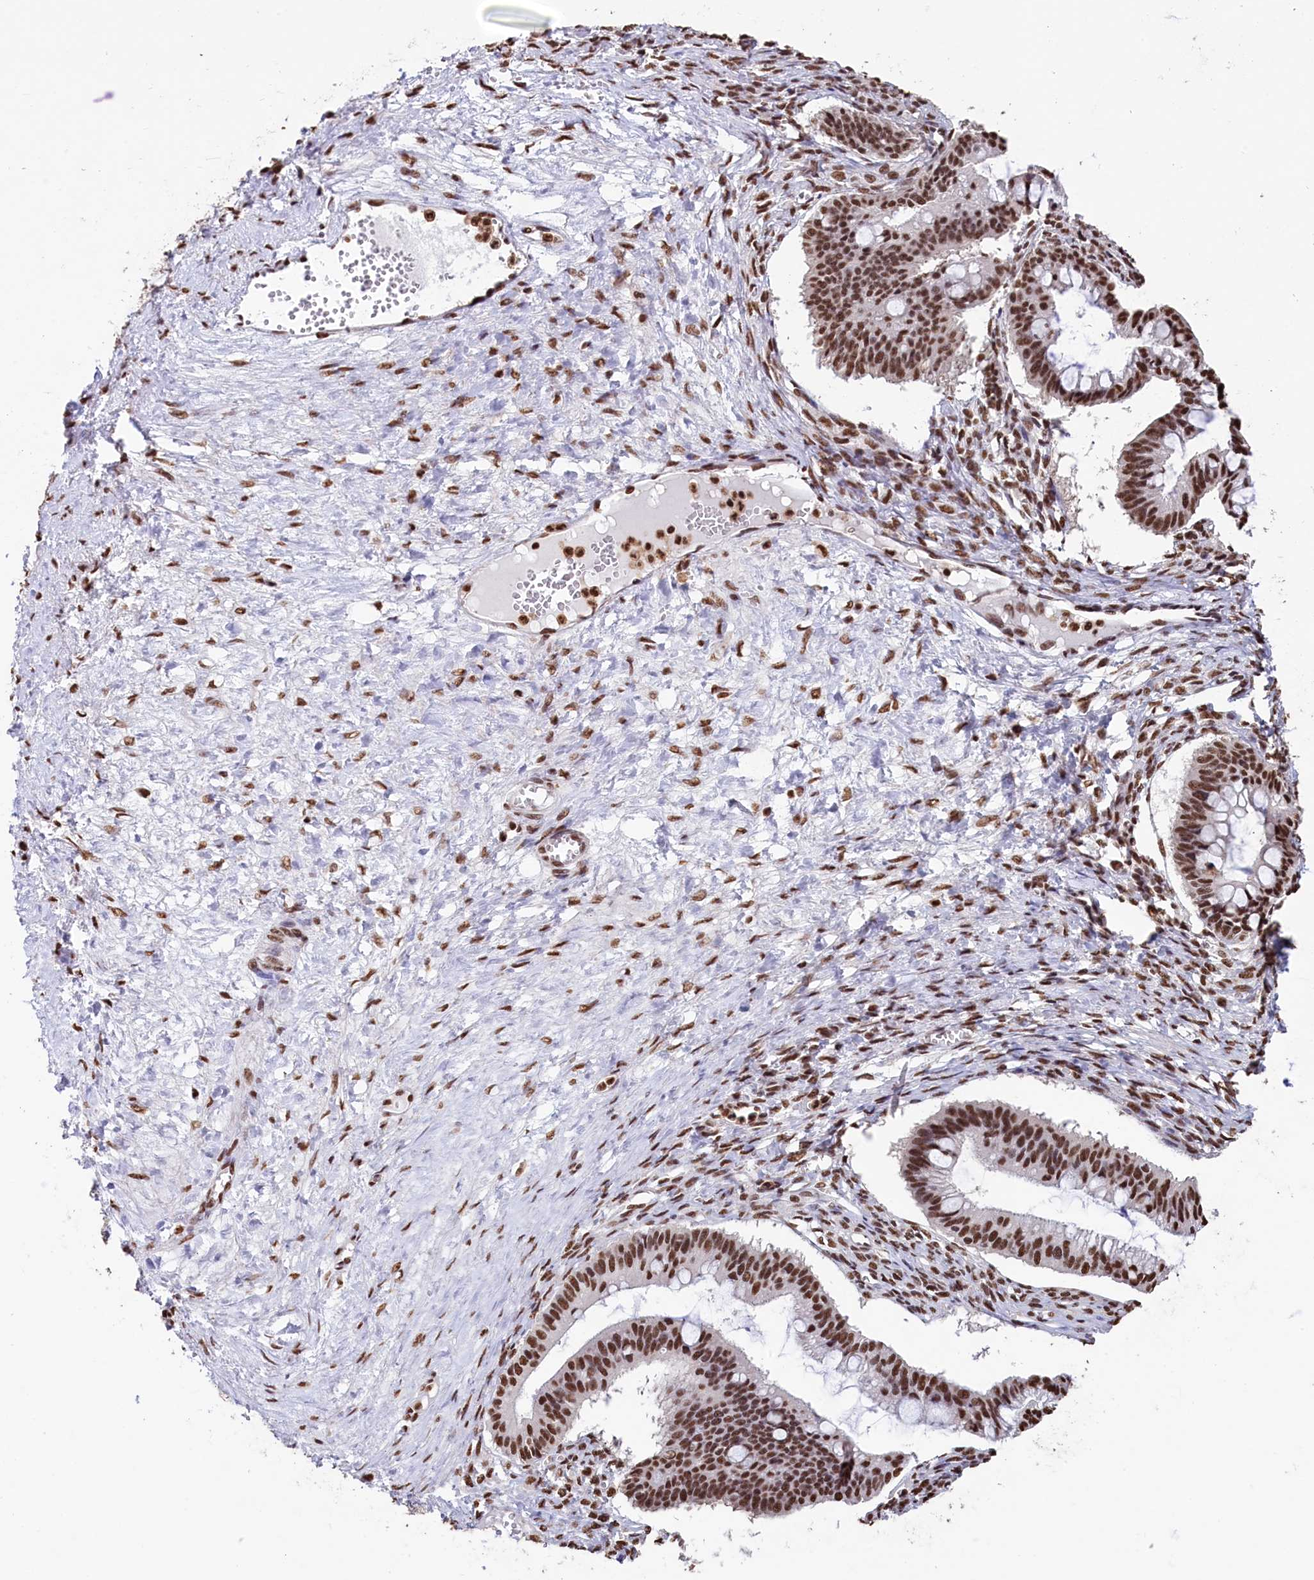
{"staining": {"intensity": "strong", "quantity": ">75%", "location": "nuclear"}, "tissue": "ovarian cancer", "cell_type": "Tumor cells", "image_type": "cancer", "snomed": [{"axis": "morphology", "description": "Cystadenocarcinoma, mucinous, NOS"}, {"axis": "topography", "description": "Ovary"}], "caption": "This is an image of IHC staining of ovarian mucinous cystadenocarcinoma, which shows strong positivity in the nuclear of tumor cells.", "gene": "SNRPD2", "patient": {"sex": "female", "age": 73}}